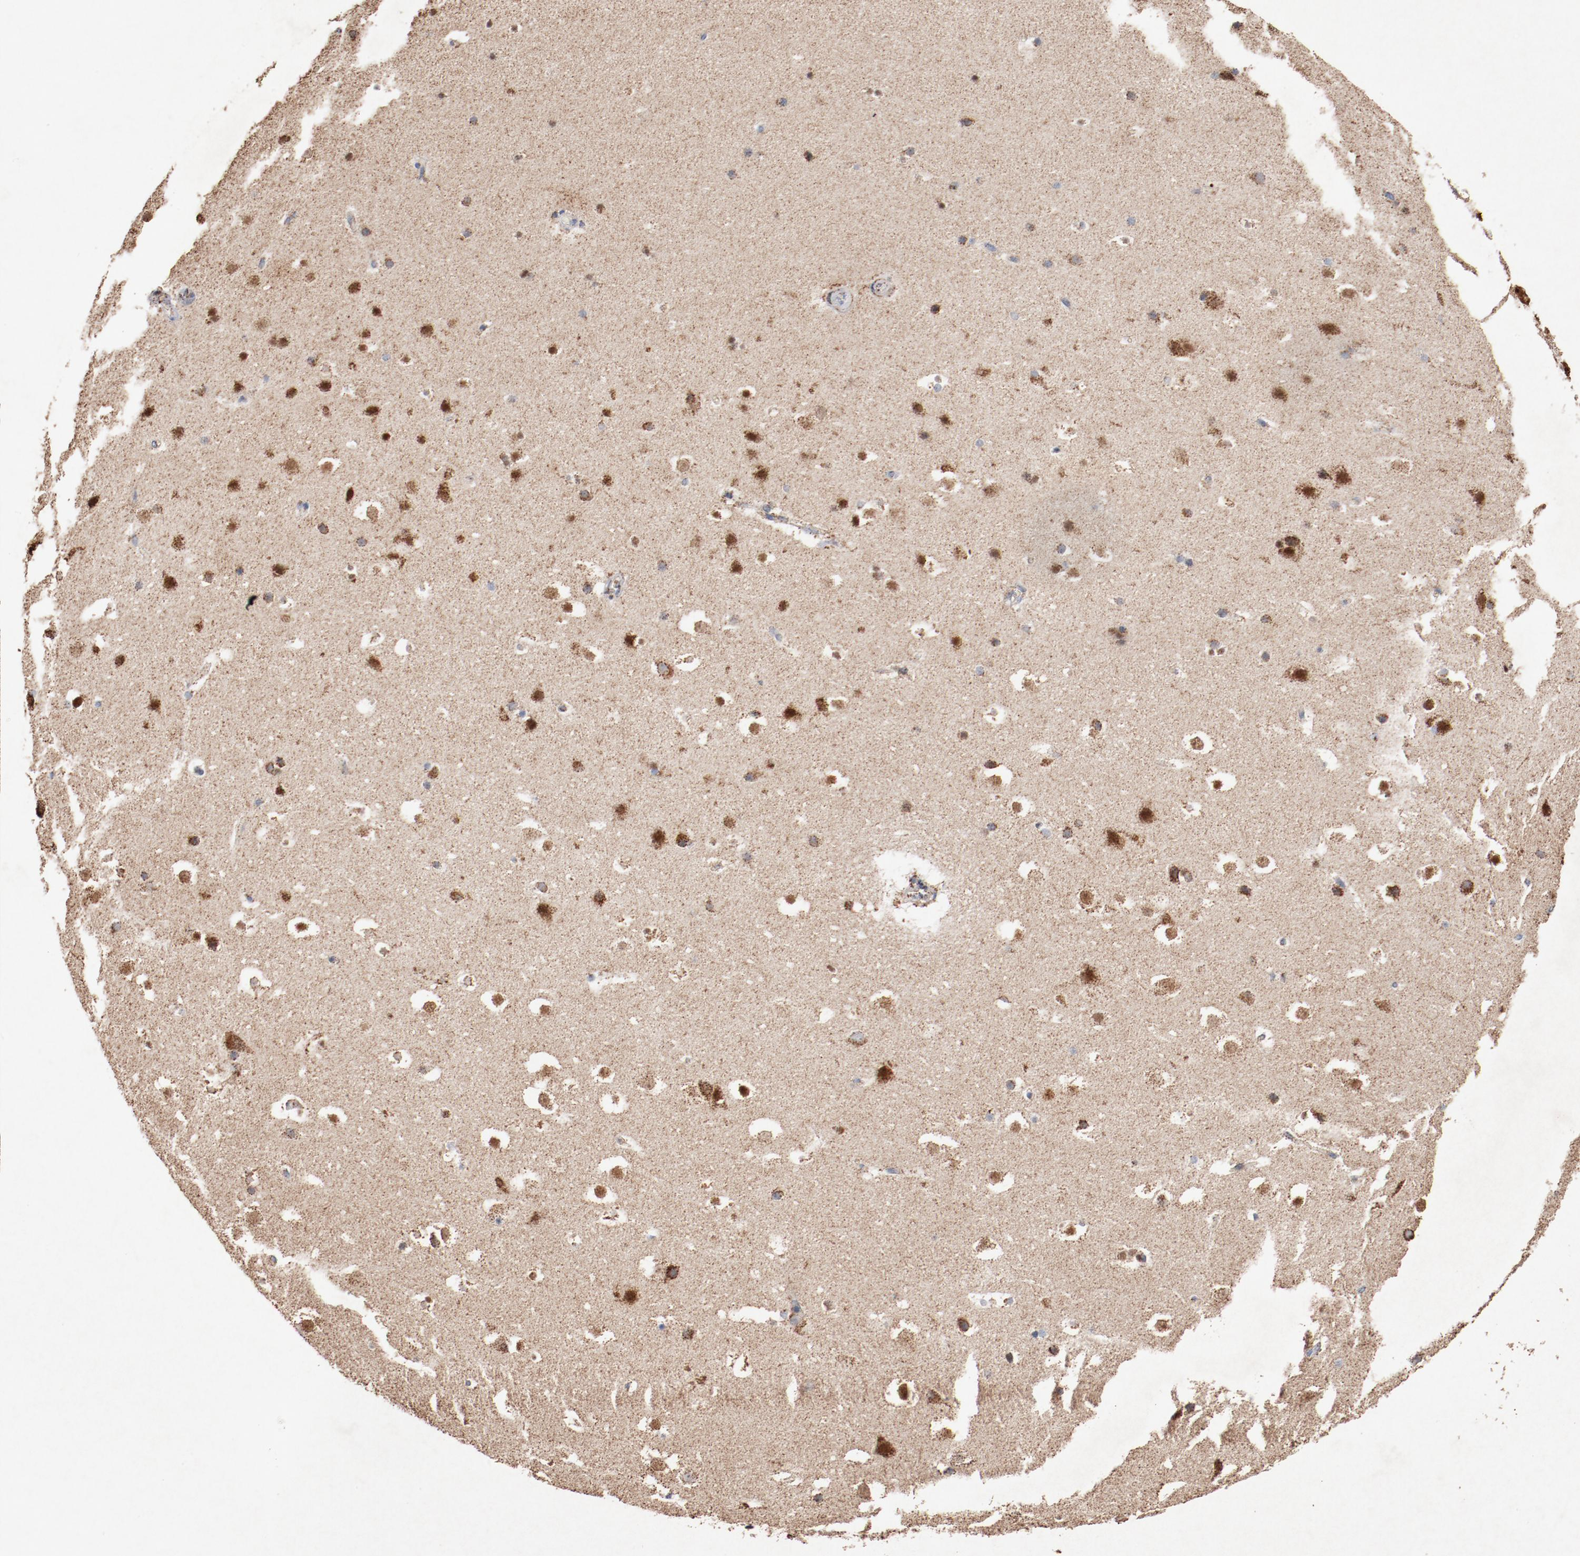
{"staining": {"intensity": "moderate", "quantity": "25%-75%", "location": "cytoplasmic/membranous"}, "tissue": "hippocampus", "cell_type": "Glial cells", "image_type": "normal", "snomed": [{"axis": "morphology", "description": "Normal tissue, NOS"}, {"axis": "topography", "description": "Hippocampus"}], "caption": "Brown immunohistochemical staining in benign hippocampus displays moderate cytoplasmic/membranous expression in about 25%-75% of glial cells.", "gene": "NDUFS4", "patient": {"sex": "male", "age": 45}}